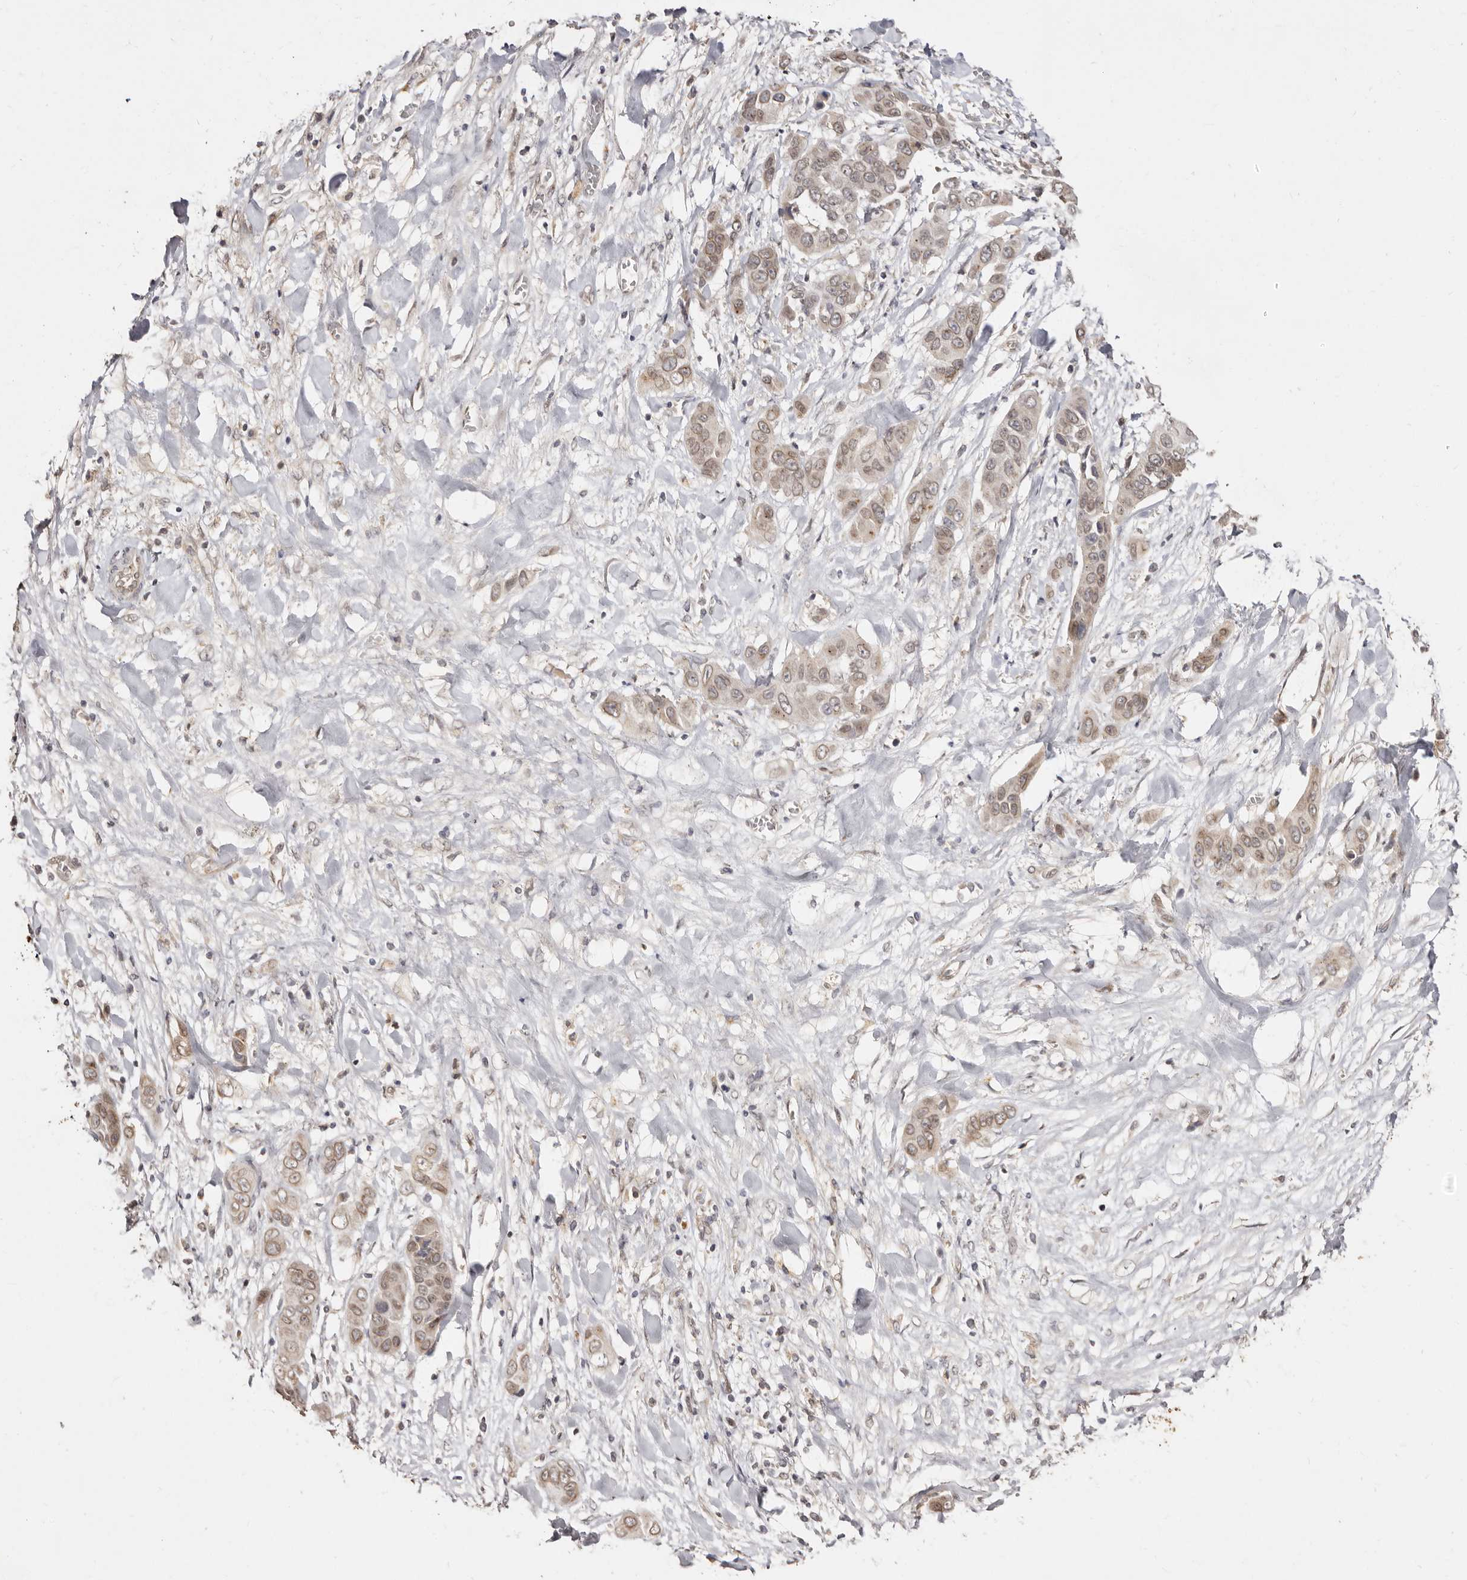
{"staining": {"intensity": "moderate", "quantity": ">75%", "location": "nuclear"}, "tissue": "liver cancer", "cell_type": "Tumor cells", "image_type": "cancer", "snomed": [{"axis": "morphology", "description": "Cholangiocarcinoma"}, {"axis": "topography", "description": "Liver"}], "caption": "Immunohistochemistry staining of liver cholangiocarcinoma, which exhibits medium levels of moderate nuclear expression in about >75% of tumor cells indicating moderate nuclear protein expression. The staining was performed using DAB (brown) for protein detection and nuclei were counterstained in hematoxylin (blue).", "gene": "LCORL", "patient": {"sex": "female", "age": 52}}